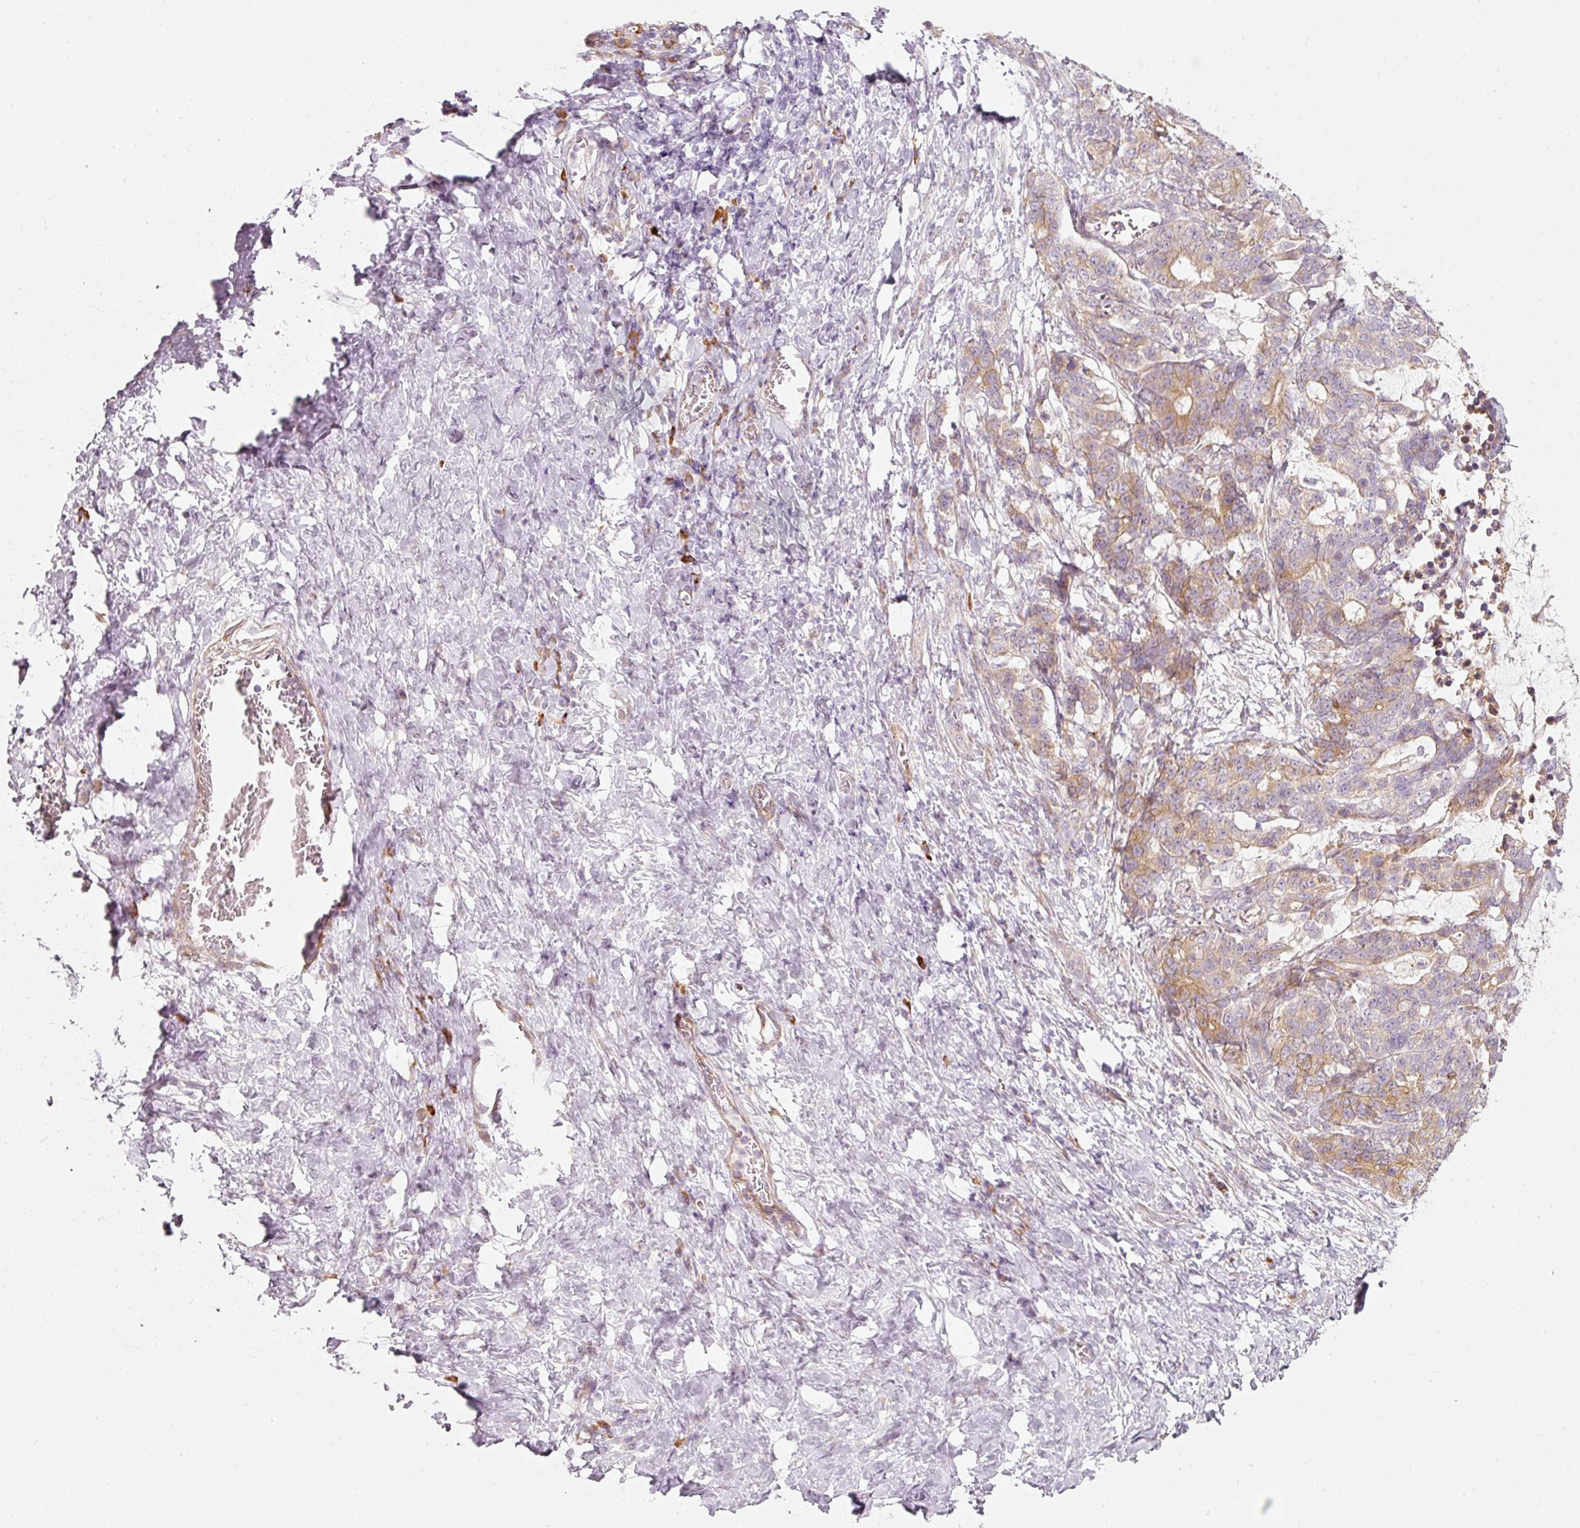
{"staining": {"intensity": "moderate", "quantity": "25%-75%", "location": "cytoplasmic/membranous"}, "tissue": "stomach cancer", "cell_type": "Tumor cells", "image_type": "cancer", "snomed": [{"axis": "morphology", "description": "Normal tissue, NOS"}, {"axis": "morphology", "description": "Adenocarcinoma, NOS"}, {"axis": "topography", "description": "Stomach"}], "caption": "Stomach cancer stained with IHC reveals moderate cytoplasmic/membranous expression in about 25%-75% of tumor cells.", "gene": "KCNQ1", "patient": {"sex": "female", "age": 64}}